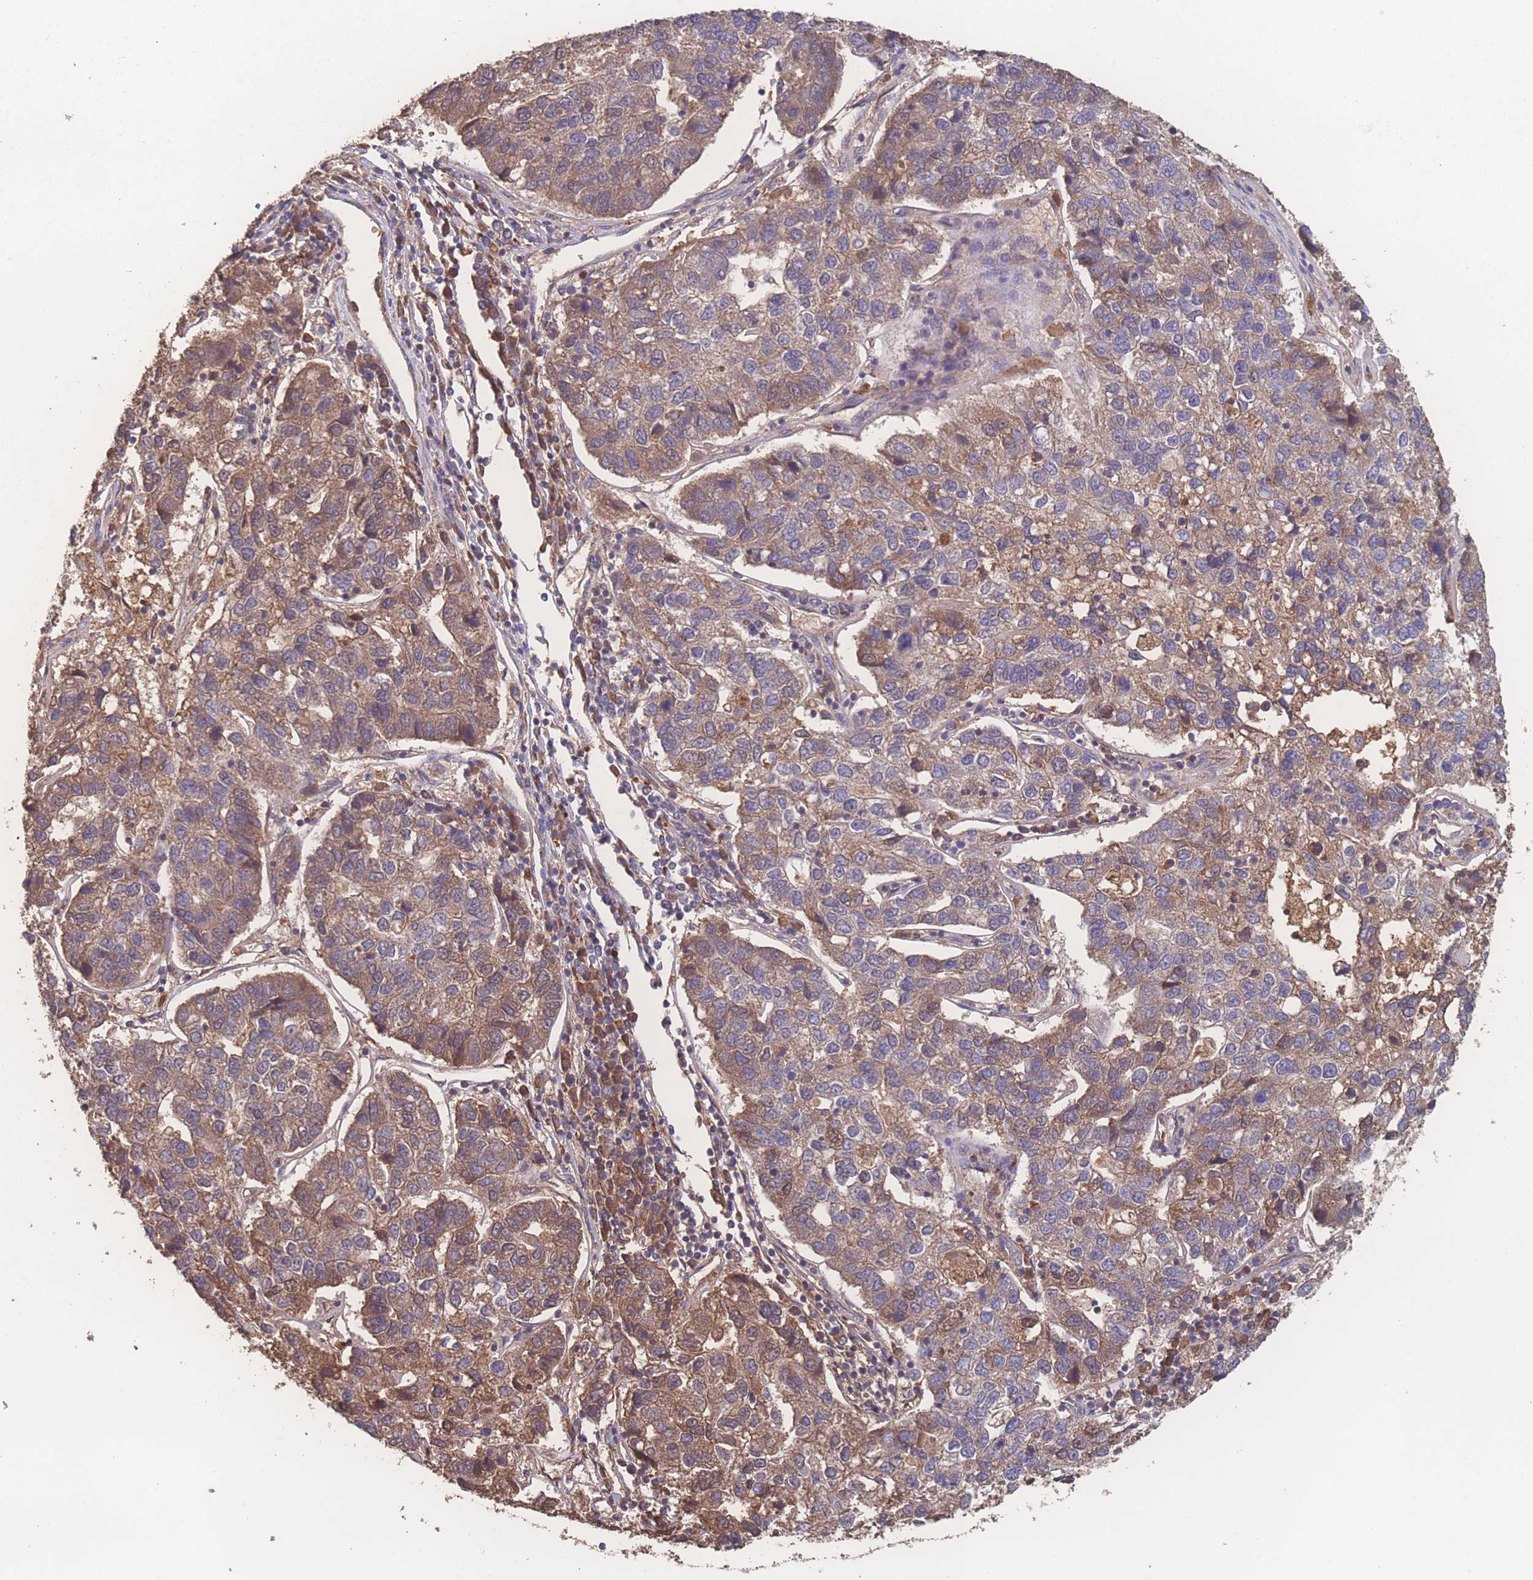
{"staining": {"intensity": "moderate", "quantity": ">75%", "location": "cytoplasmic/membranous"}, "tissue": "pancreatic cancer", "cell_type": "Tumor cells", "image_type": "cancer", "snomed": [{"axis": "morphology", "description": "Adenocarcinoma, NOS"}, {"axis": "topography", "description": "Pancreas"}], "caption": "A high-resolution micrograph shows immunohistochemistry staining of pancreatic cancer, which reveals moderate cytoplasmic/membranous staining in about >75% of tumor cells.", "gene": "ATXN10", "patient": {"sex": "female", "age": 61}}